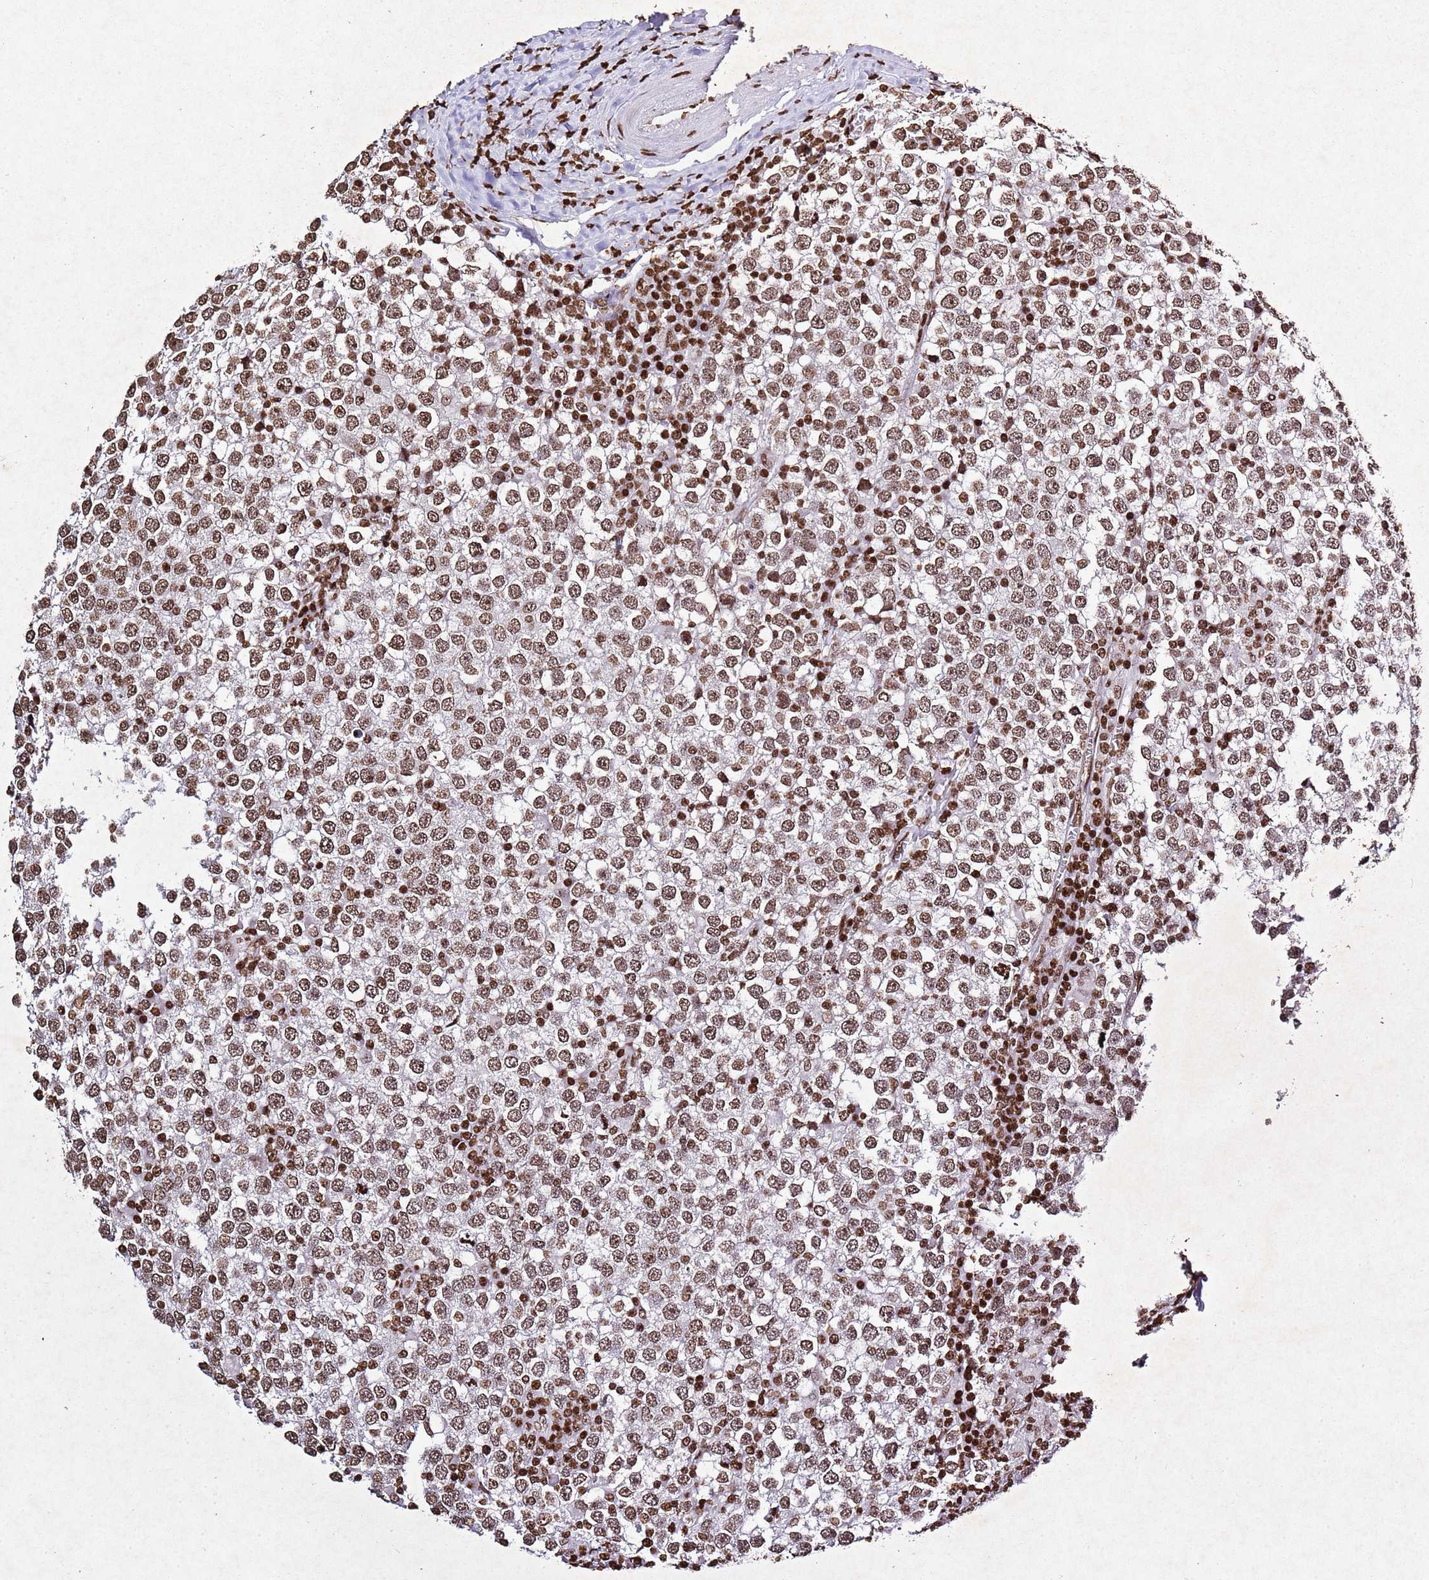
{"staining": {"intensity": "moderate", "quantity": ">75%", "location": "nuclear"}, "tissue": "testis cancer", "cell_type": "Tumor cells", "image_type": "cancer", "snomed": [{"axis": "morphology", "description": "Seminoma, NOS"}, {"axis": "topography", "description": "Testis"}], "caption": "Immunohistochemistry micrograph of human testis cancer (seminoma) stained for a protein (brown), which reveals medium levels of moderate nuclear positivity in about >75% of tumor cells.", "gene": "BMAL1", "patient": {"sex": "male", "age": 65}}